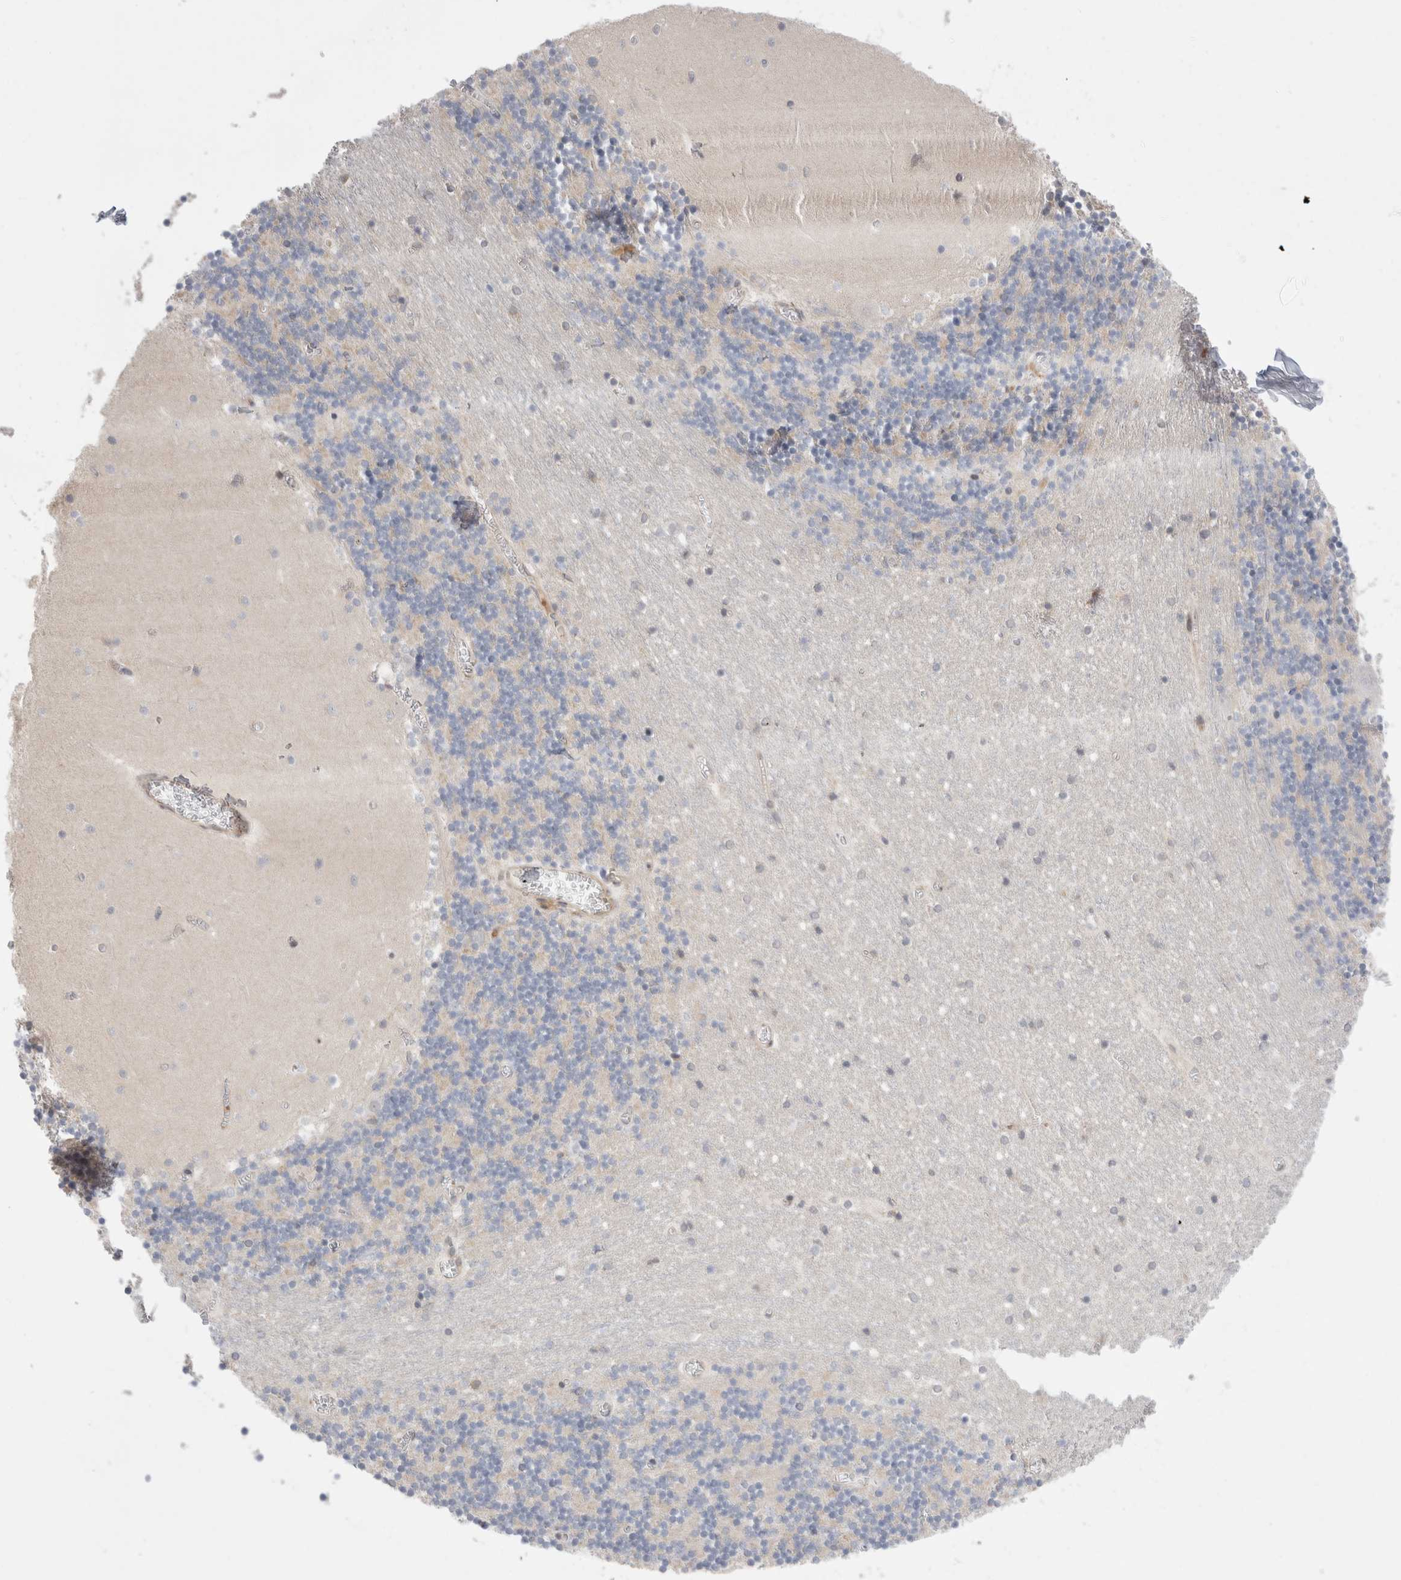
{"staining": {"intensity": "weak", "quantity": "25%-75%", "location": "cytoplasmic/membranous"}, "tissue": "cerebellum", "cell_type": "Cells in granular layer", "image_type": "normal", "snomed": [{"axis": "morphology", "description": "Normal tissue, NOS"}, {"axis": "topography", "description": "Cerebellum"}], "caption": "Benign cerebellum demonstrates weak cytoplasmic/membranous expression in approximately 25%-75% of cells in granular layer, visualized by immunohistochemistry.", "gene": "NFKB1", "patient": {"sex": "female", "age": 28}}